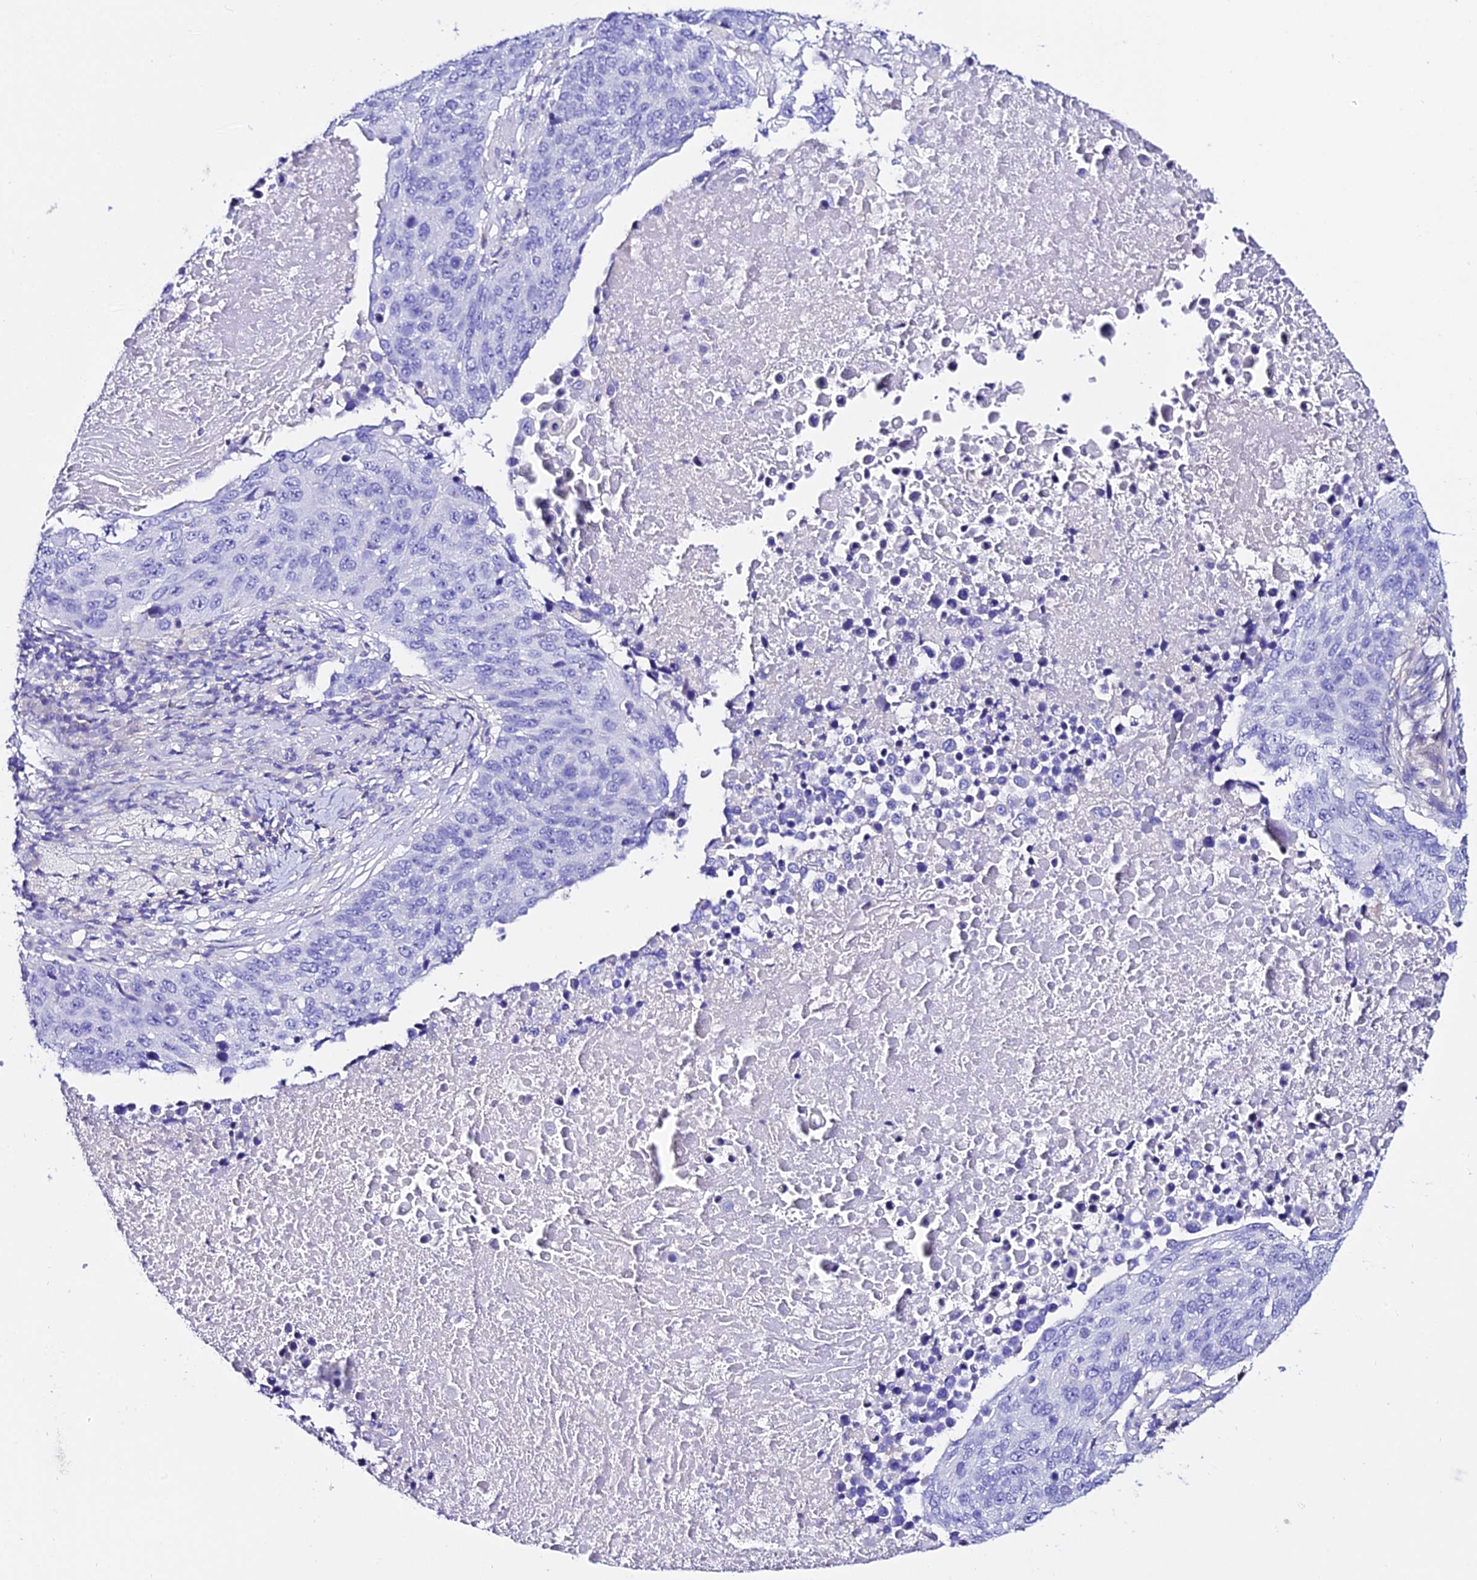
{"staining": {"intensity": "negative", "quantity": "none", "location": "none"}, "tissue": "lung cancer", "cell_type": "Tumor cells", "image_type": "cancer", "snomed": [{"axis": "morphology", "description": "Normal tissue, NOS"}, {"axis": "morphology", "description": "Squamous cell carcinoma, NOS"}, {"axis": "topography", "description": "Lymph node"}, {"axis": "topography", "description": "Lung"}], "caption": "DAB immunohistochemical staining of human lung cancer displays no significant positivity in tumor cells.", "gene": "TMEM117", "patient": {"sex": "male", "age": 66}}